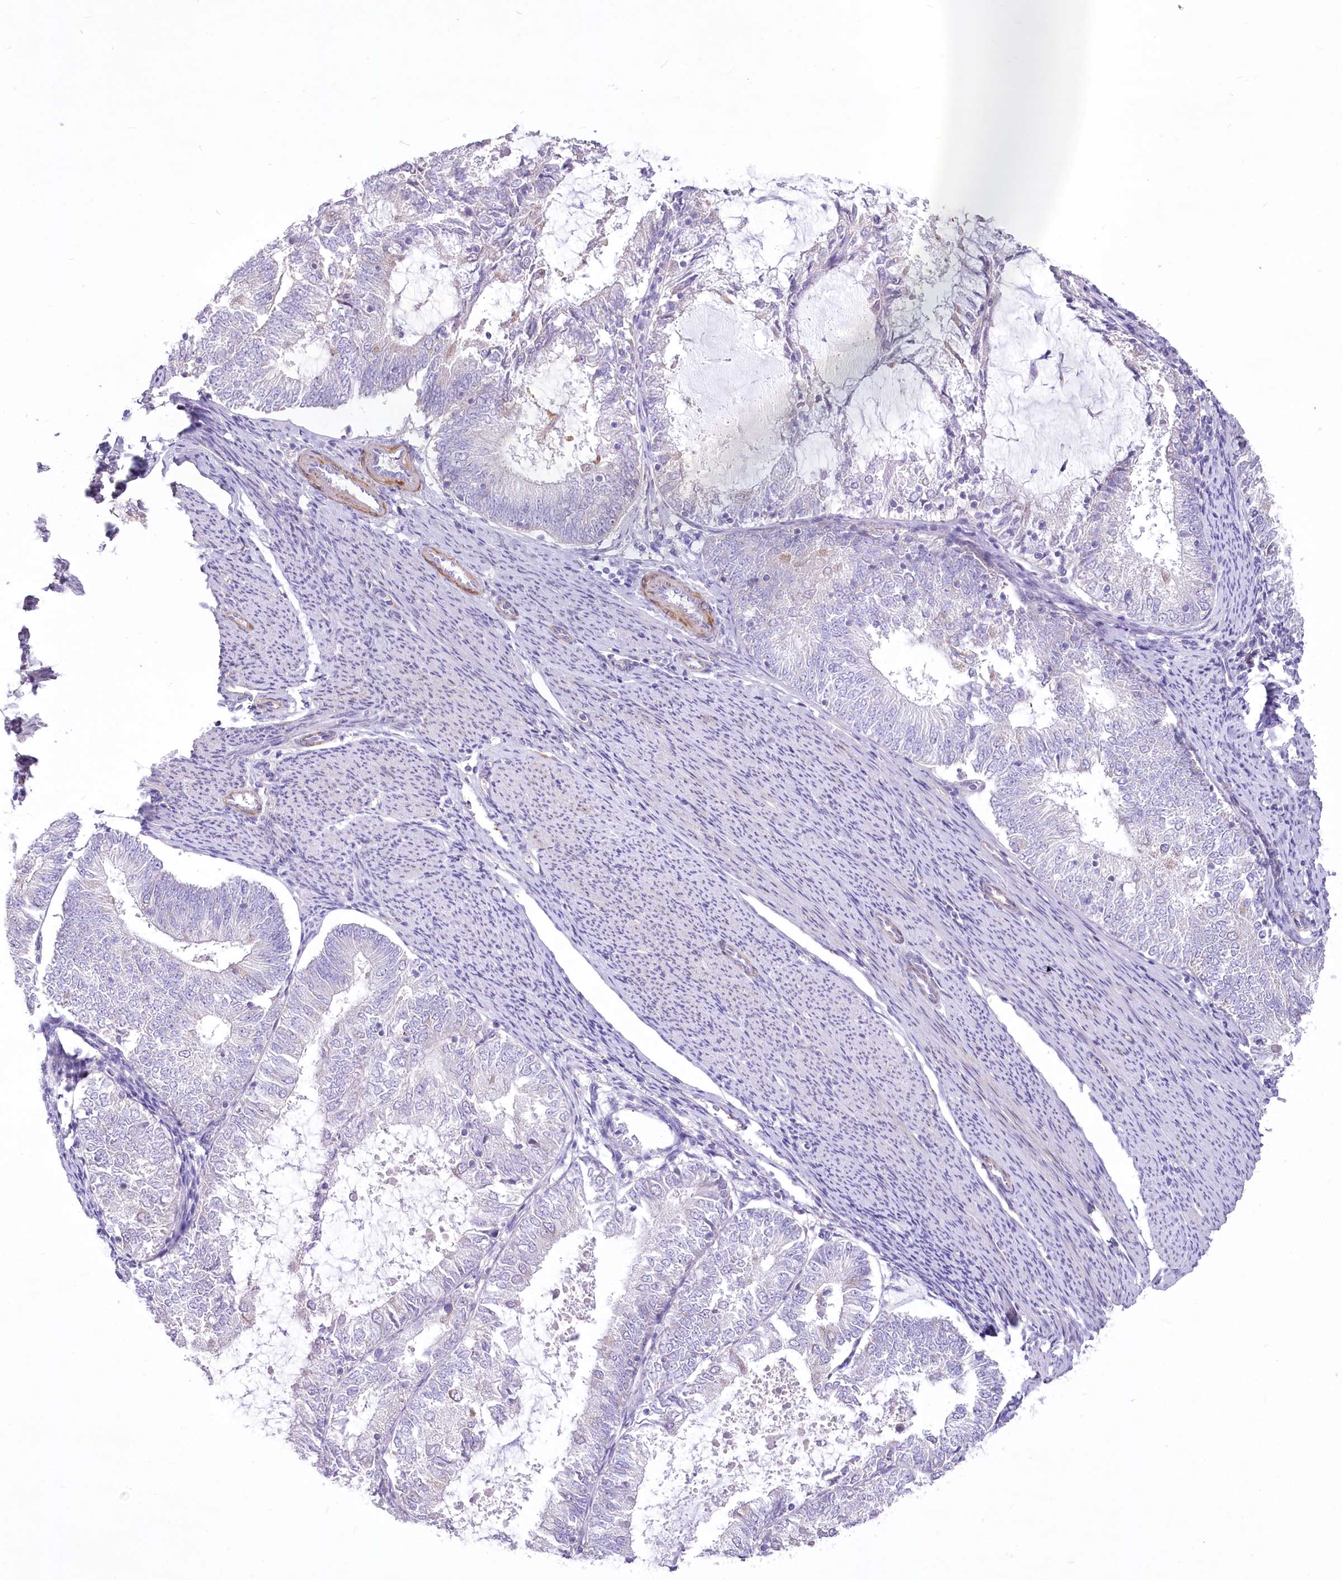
{"staining": {"intensity": "negative", "quantity": "none", "location": "none"}, "tissue": "endometrial cancer", "cell_type": "Tumor cells", "image_type": "cancer", "snomed": [{"axis": "morphology", "description": "Adenocarcinoma, NOS"}, {"axis": "topography", "description": "Endometrium"}], "caption": "Immunohistochemistry (IHC) histopathology image of neoplastic tissue: adenocarcinoma (endometrial) stained with DAB (3,3'-diaminobenzidine) demonstrates no significant protein expression in tumor cells.", "gene": "ANGPTL3", "patient": {"sex": "female", "age": 57}}